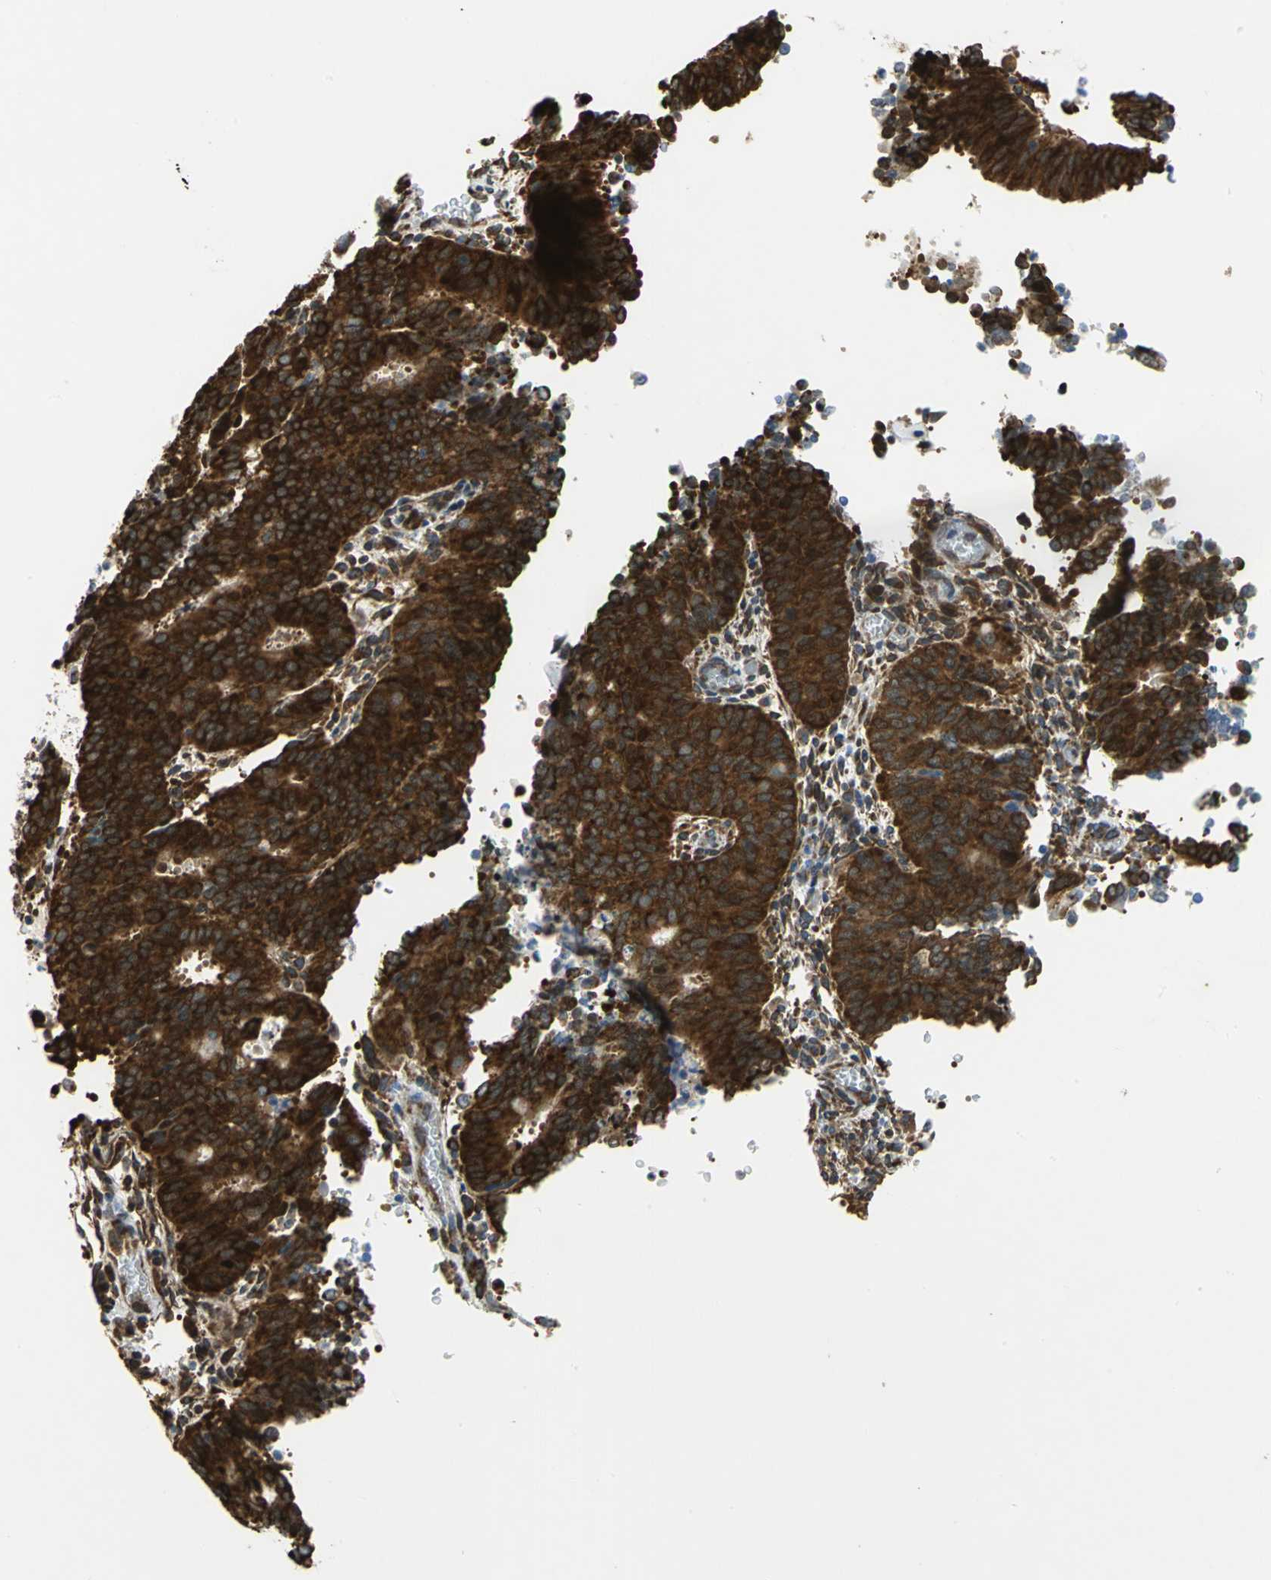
{"staining": {"intensity": "strong", "quantity": ">75%", "location": "cytoplasmic/membranous"}, "tissue": "cervical cancer", "cell_type": "Tumor cells", "image_type": "cancer", "snomed": [{"axis": "morphology", "description": "Adenocarcinoma, NOS"}, {"axis": "topography", "description": "Cervix"}], "caption": "IHC (DAB) staining of cervical adenocarcinoma reveals strong cytoplasmic/membranous protein staining in approximately >75% of tumor cells.", "gene": "YBX1", "patient": {"sex": "female", "age": 44}}